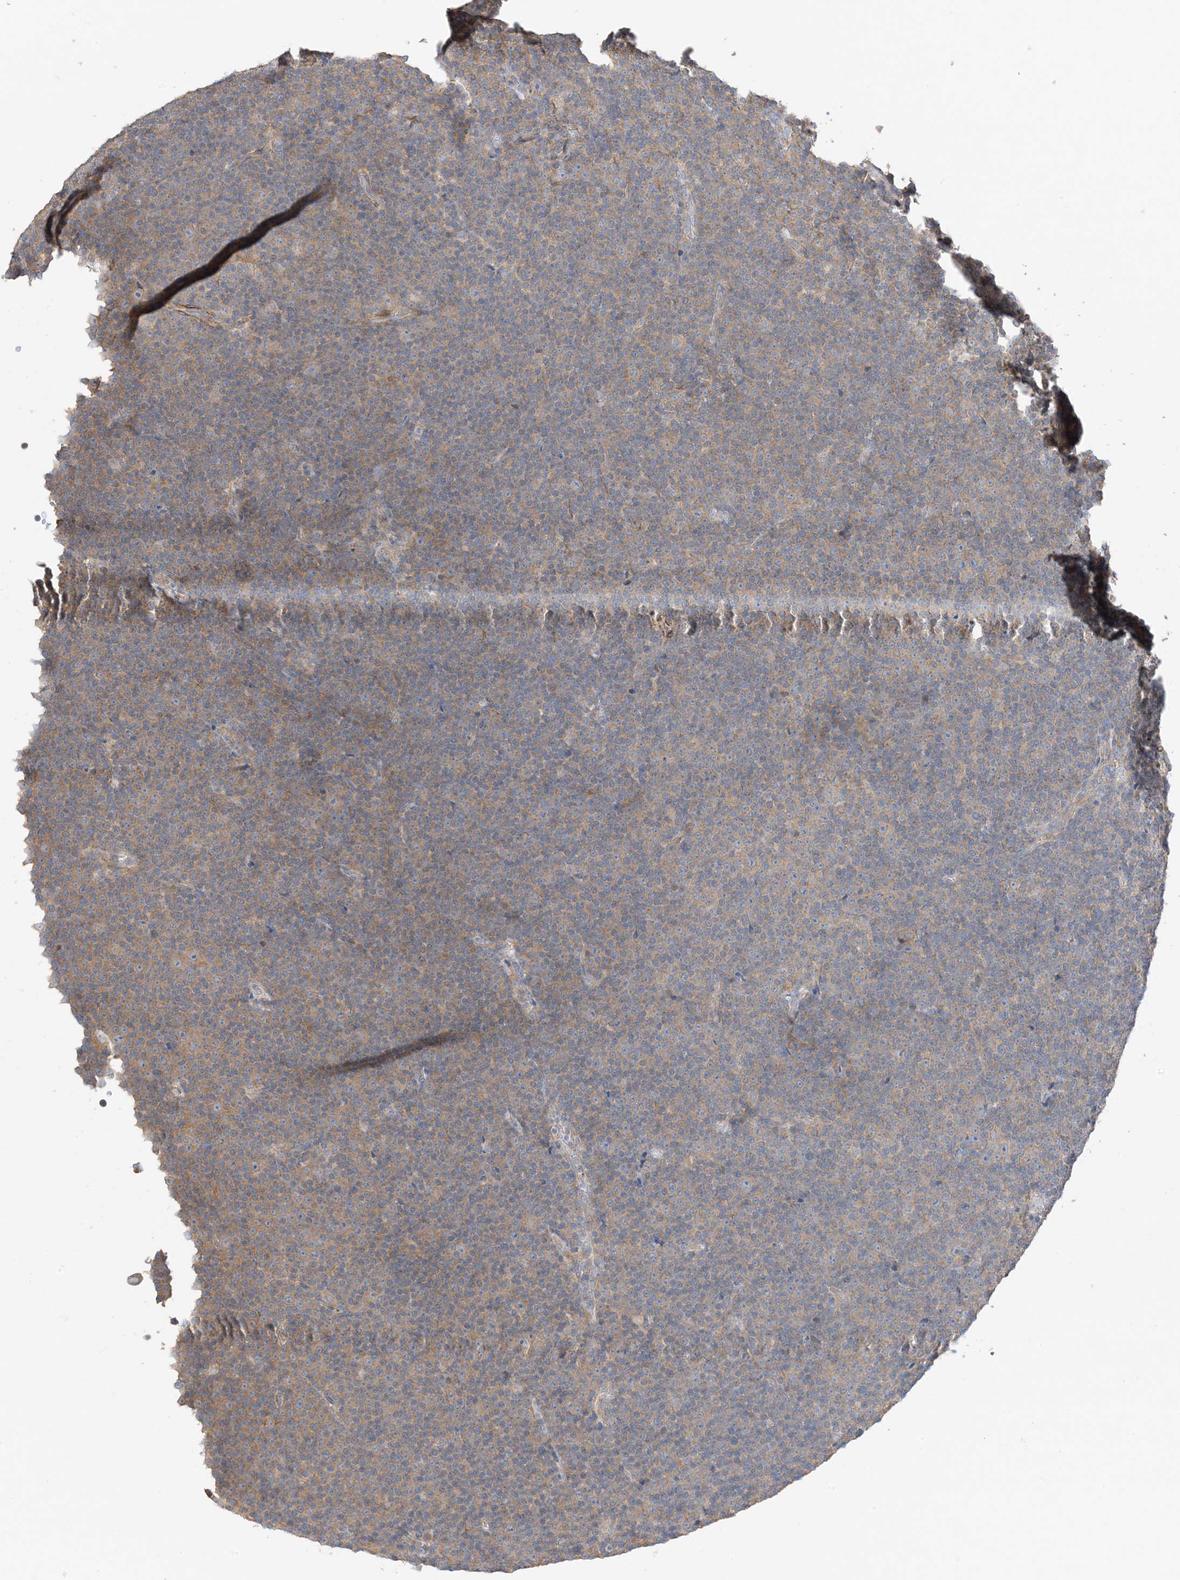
{"staining": {"intensity": "weak", "quantity": "25%-75%", "location": "cytoplasmic/membranous"}, "tissue": "lymphoma", "cell_type": "Tumor cells", "image_type": "cancer", "snomed": [{"axis": "morphology", "description": "Malignant lymphoma, non-Hodgkin's type, Low grade"}, {"axis": "topography", "description": "Lymph node"}], "caption": "DAB (3,3'-diaminobenzidine) immunohistochemical staining of low-grade malignant lymphoma, non-Hodgkin's type reveals weak cytoplasmic/membranous protein positivity in about 25%-75% of tumor cells.", "gene": "KIFBP", "patient": {"sex": "female", "age": 67}}